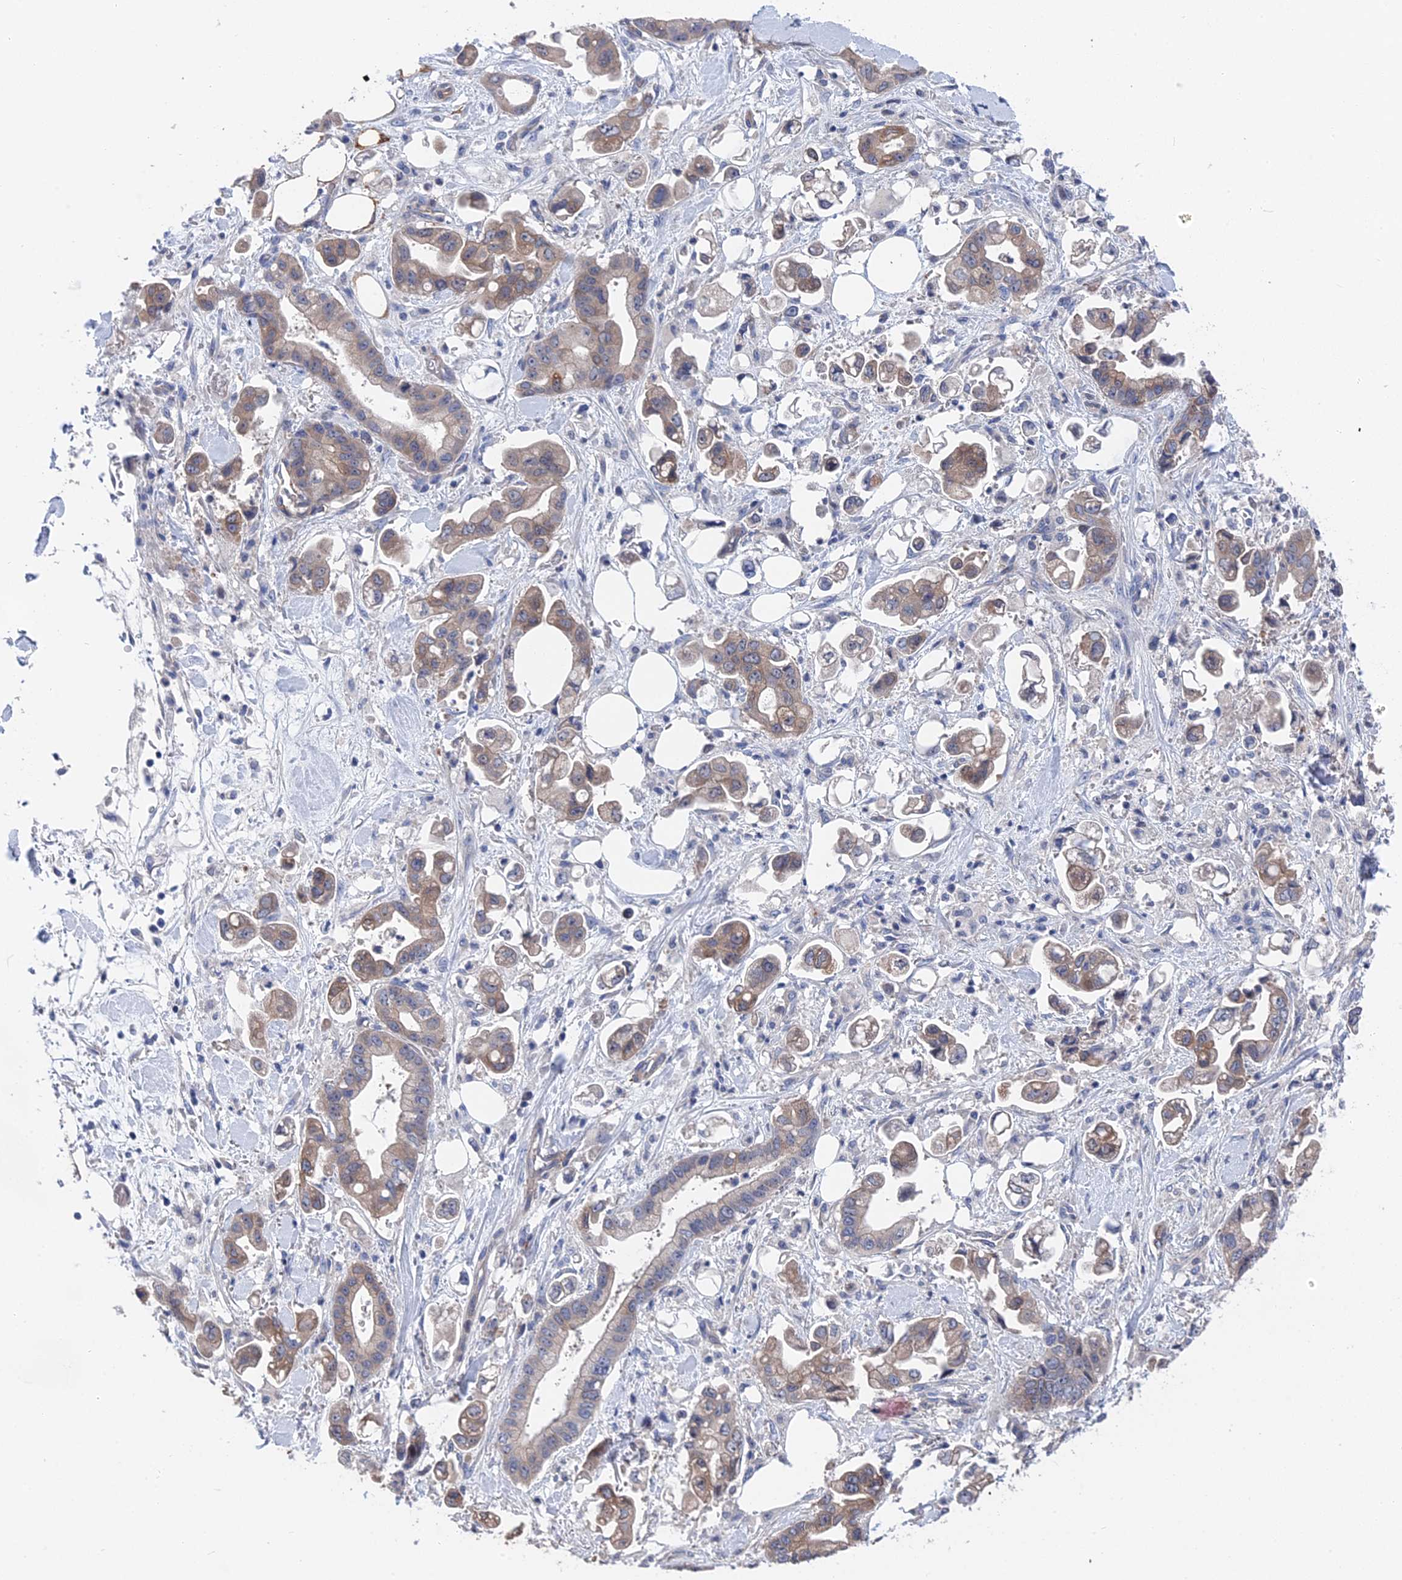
{"staining": {"intensity": "weak", "quantity": "25%-75%", "location": "cytoplasmic/membranous"}, "tissue": "stomach cancer", "cell_type": "Tumor cells", "image_type": "cancer", "snomed": [{"axis": "morphology", "description": "Adenocarcinoma, NOS"}, {"axis": "topography", "description": "Stomach"}], "caption": "The photomicrograph demonstrates staining of stomach cancer (adenocarcinoma), revealing weak cytoplasmic/membranous protein expression (brown color) within tumor cells.", "gene": "MTHFSD", "patient": {"sex": "male", "age": 62}}